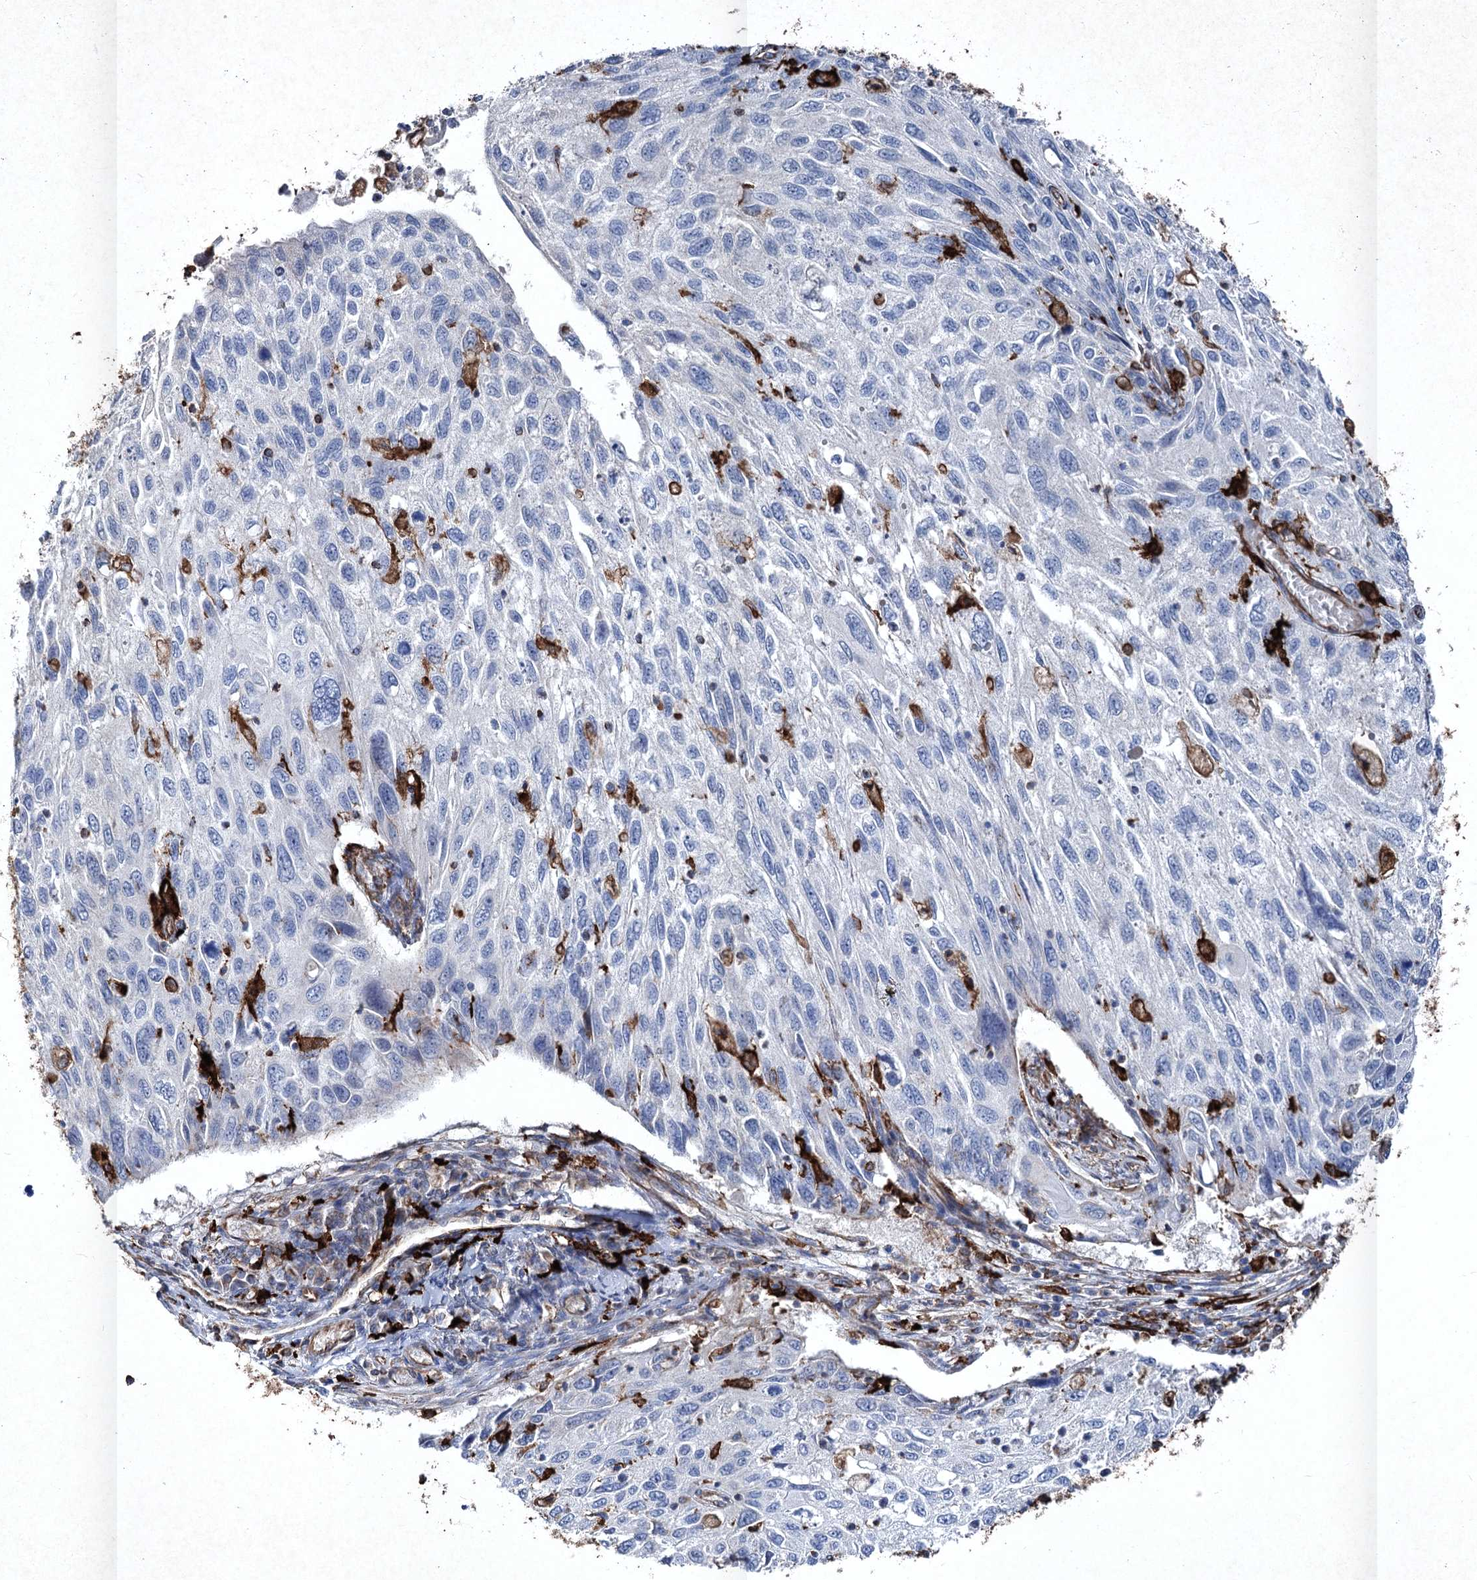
{"staining": {"intensity": "negative", "quantity": "none", "location": "none"}, "tissue": "cervical cancer", "cell_type": "Tumor cells", "image_type": "cancer", "snomed": [{"axis": "morphology", "description": "Squamous cell carcinoma, NOS"}, {"axis": "topography", "description": "Cervix"}], "caption": "Cervical squamous cell carcinoma was stained to show a protein in brown. There is no significant staining in tumor cells.", "gene": "CLEC4M", "patient": {"sex": "female", "age": 70}}